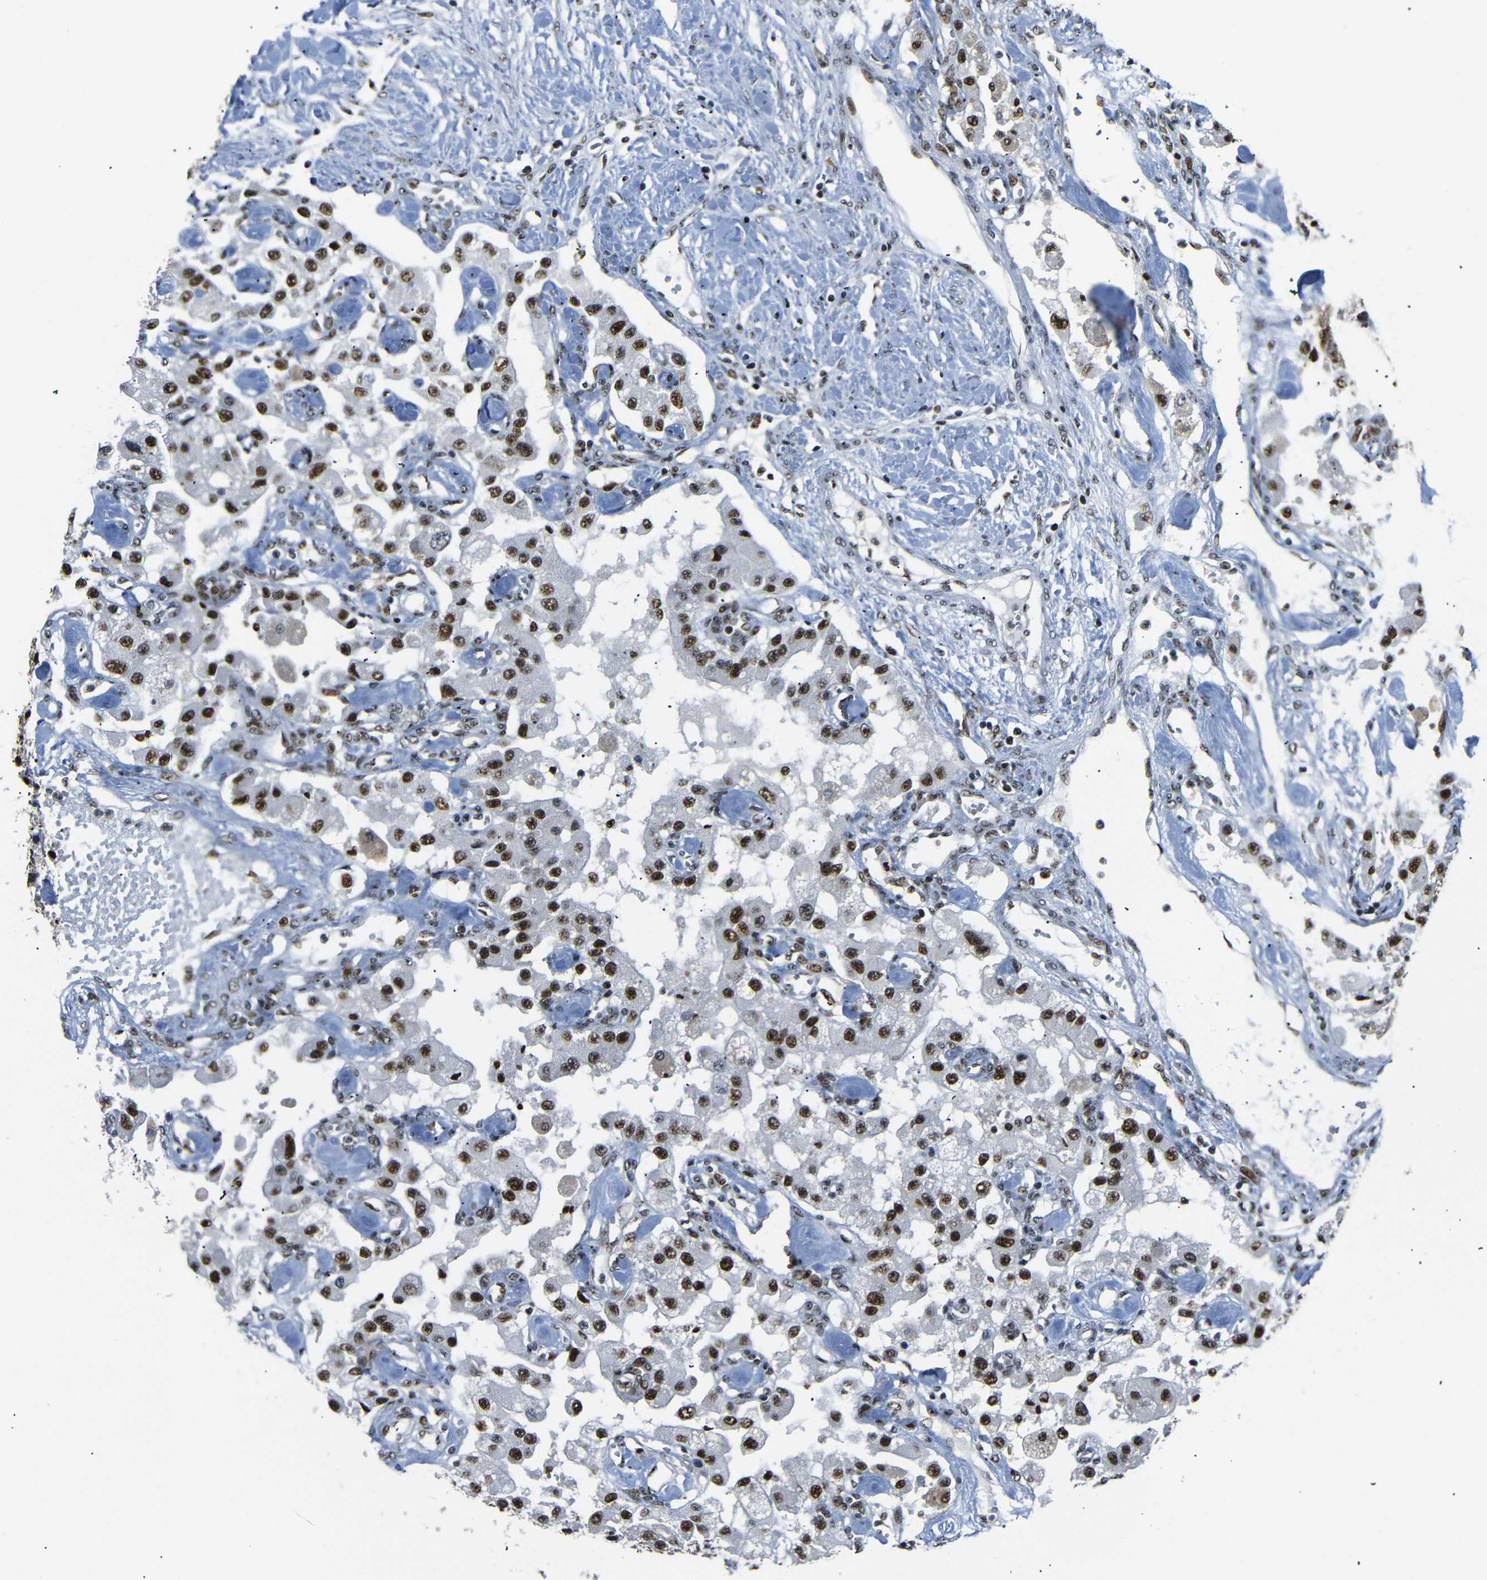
{"staining": {"intensity": "strong", "quantity": ">75%", "location": "nuclear"}, "tissue": "carcinoid", "cell_type": "Tumor cells", "image_type": "cancer", "snomed": [{"axis": "morphology", "description": "Carcinoid, malignant, NOS"}, {"axis": "topography", "description": "Pancreas"}], "caption": "This is a histology image of IHC staining of malignant carcinoid, which shows strong expression in the nuclear of tumor cells.", "gene": "SETDB2", "patient": {"sex": "male", "age": 41}}